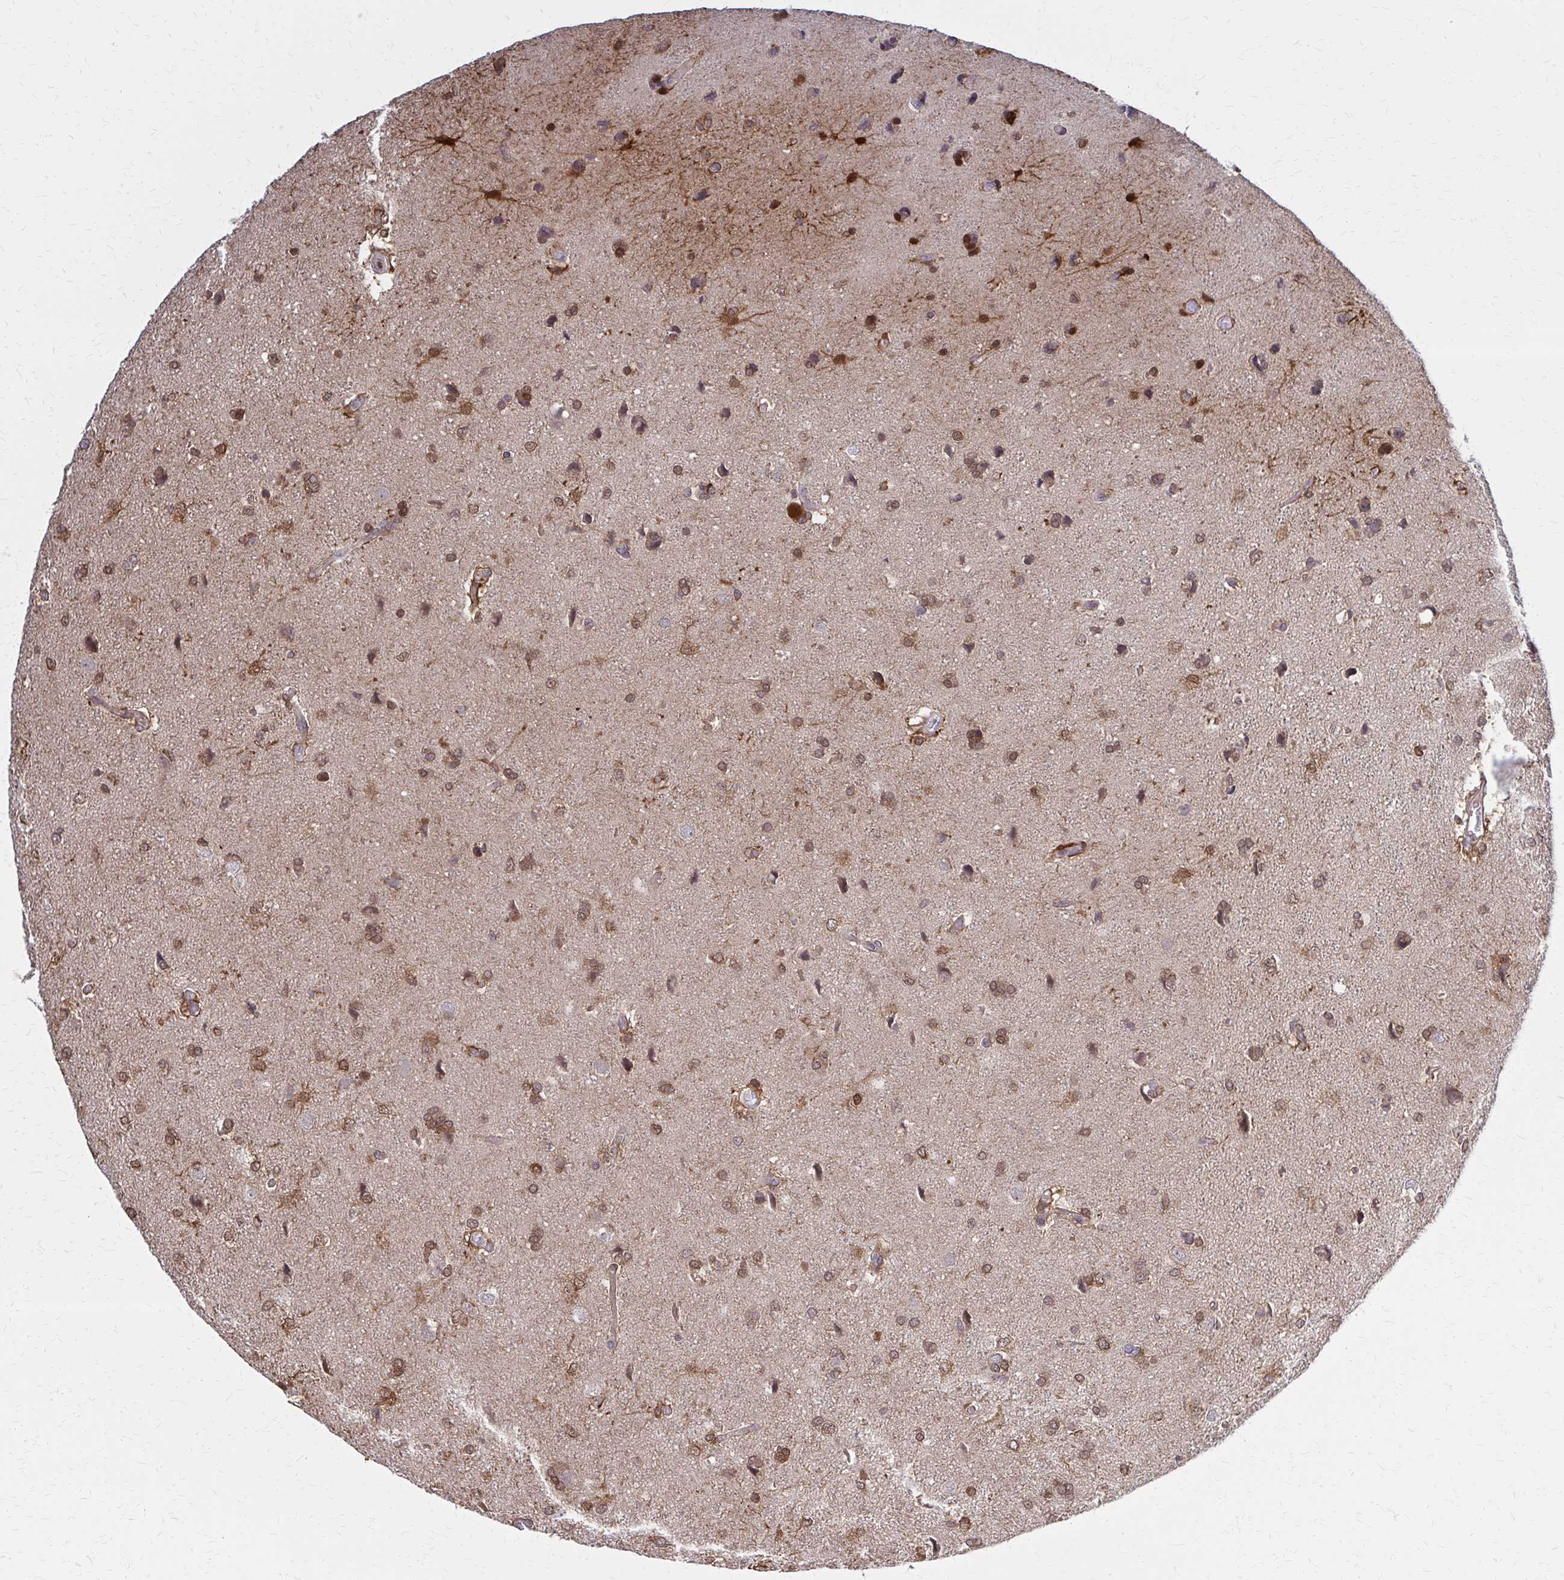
{"staining": {"intensity": "strong", "quantity": "25%-75%", "location": "cytoplasmic/membranous"}, "tissue": "glioma", "cell_type": "Tumor cells", "image_type": "cancer", "snomed": [{"axis": "morphology", "description": "Glioma, malignant, High grade"}, {"axis": "topography", "description": "Brain"}], "caption": "This image displays immunohistochemistry staining of human malignant glioma (high-grade), with high strong cytoplasmic/membranous staining in approximately 25%-75% of tumor cells.", "gene": "DBI", "patient": {"sex": "male", "age": 68}}